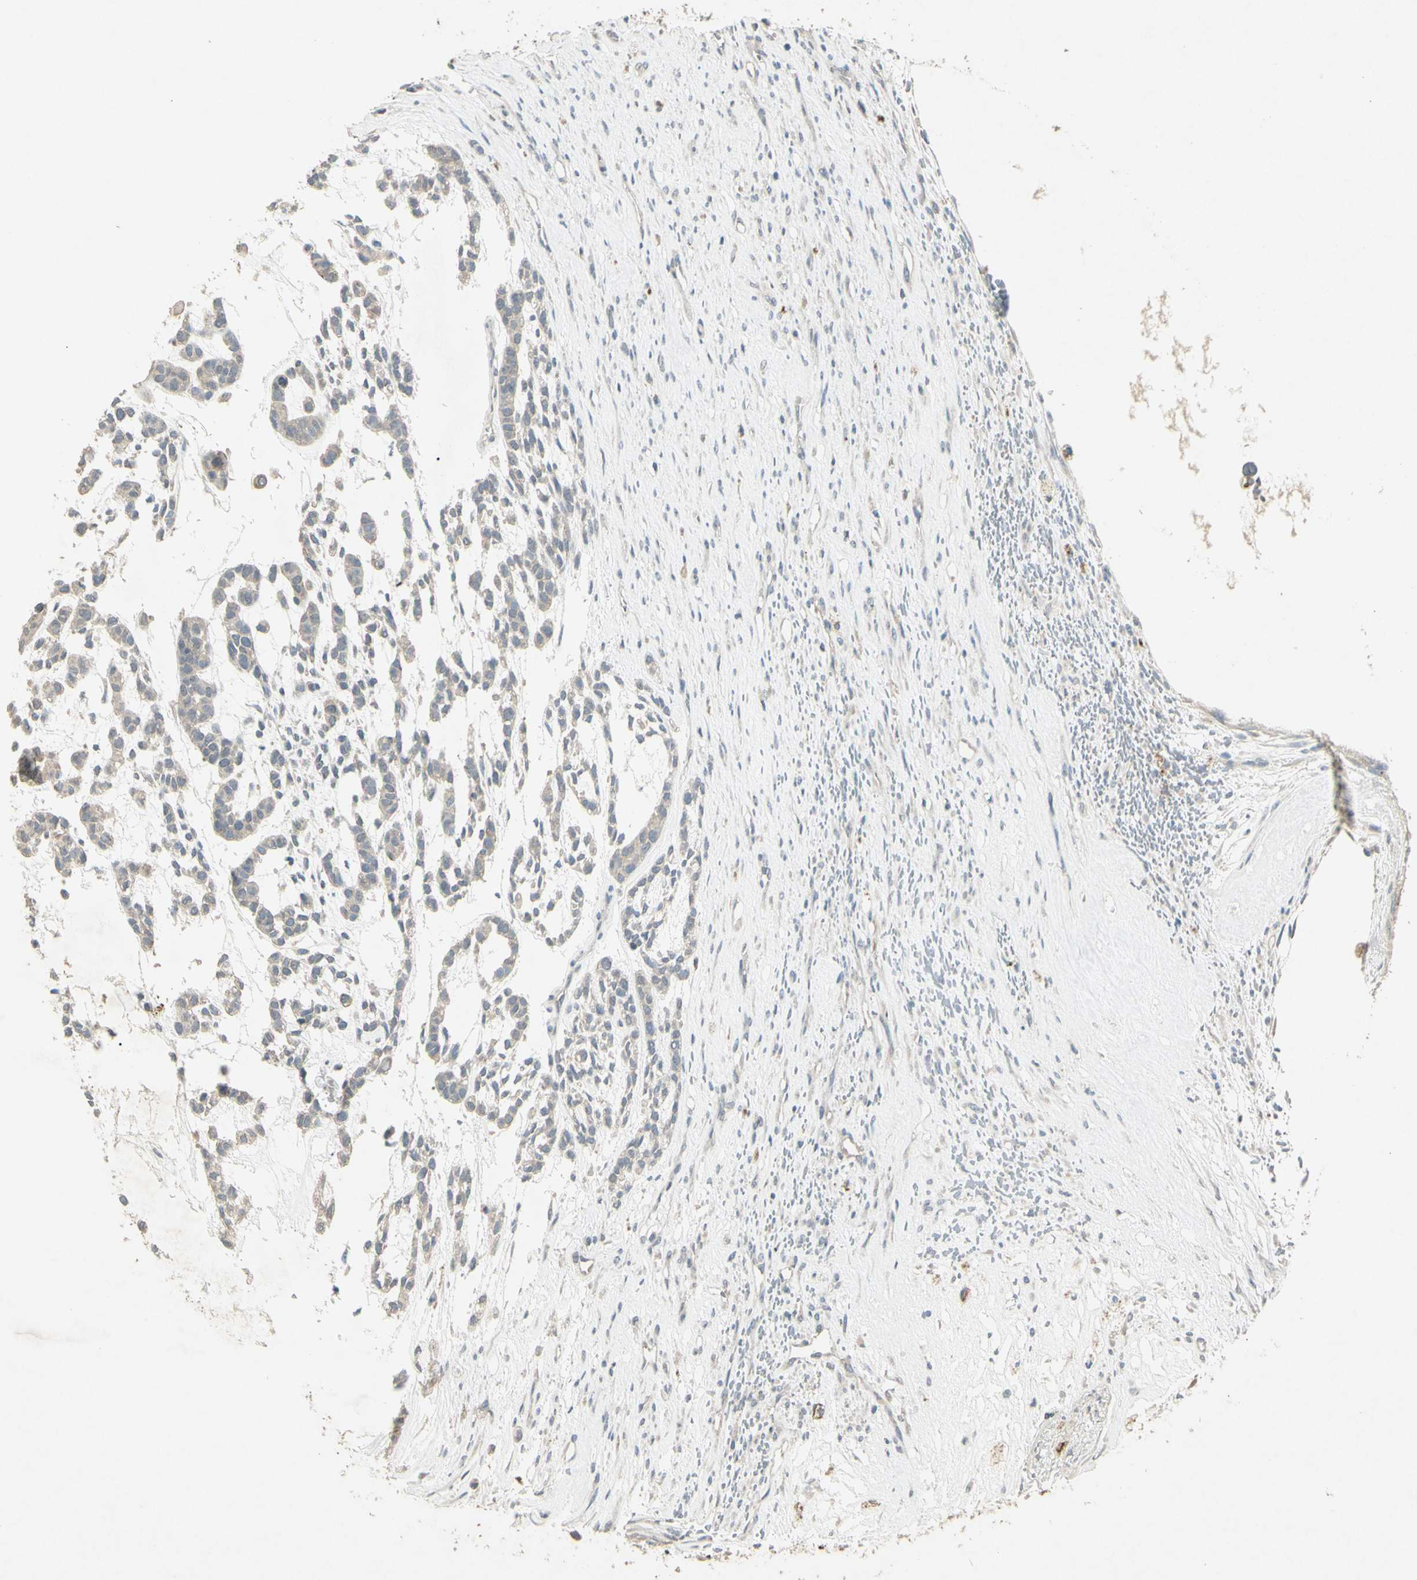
{"staining": {"intensity": "weak", "quantity": ">75%", "location": "cytoplasmic/membranous"}, "tissue": "head and neck cancer", "cell_type": "Tumor cells", "image_type": "cancer", "snomed": [{"axis": "morphology", "description": "Adenocarcinoma, NOS"}, {"axis": "morphology", "description": "Adenoma, NOS"}, {"axis": "topography", "description": "Head-Neck"}], "caption": "Human adenoma (head and neck) stained with a brown dye reveals weak cytoplasmic/membranous positive expression in about >75% of tumor cells.", "gene": "TIMM21", "patient": {"sex": "female", "age": 55}}